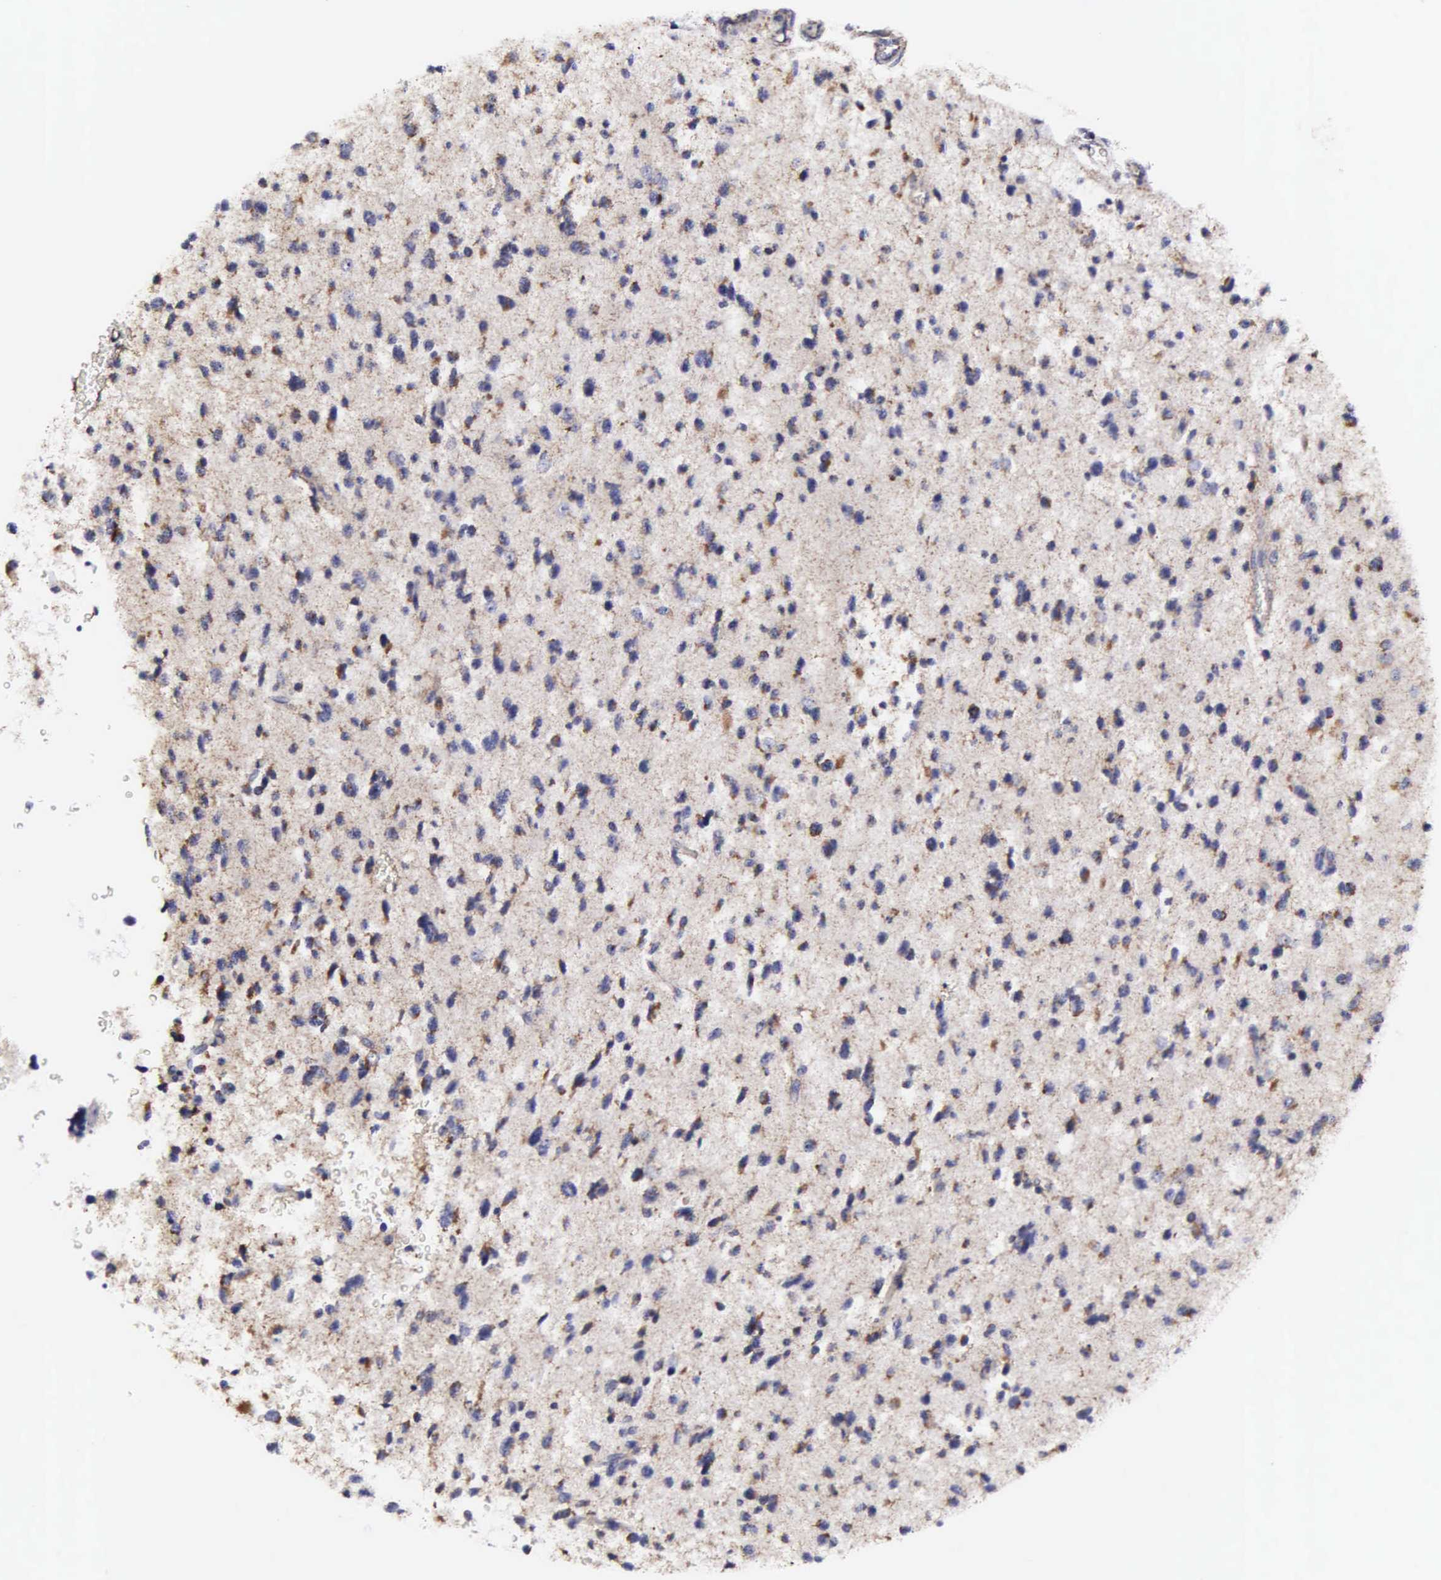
{"staining": {"intensity": "weak", "quantity": "<25%", "location": "cytoplasmic/membranous"}, "tissue": "glioma", "cell_type": "Tumor cells", "image_type": "cancer", "snomed": [{"axis": "morphology", "description": "Glioma, malignant, Low grade"}, {"axis": "topography", "description": "Brain"}], "caption": "This is an immunohistochemistry (IHC) micrograph of human malignant glioma (low-grade). There is no expression in tumor cells.", "gene": "PSMA3", "patient": {"sex": "female", "age": 46}}